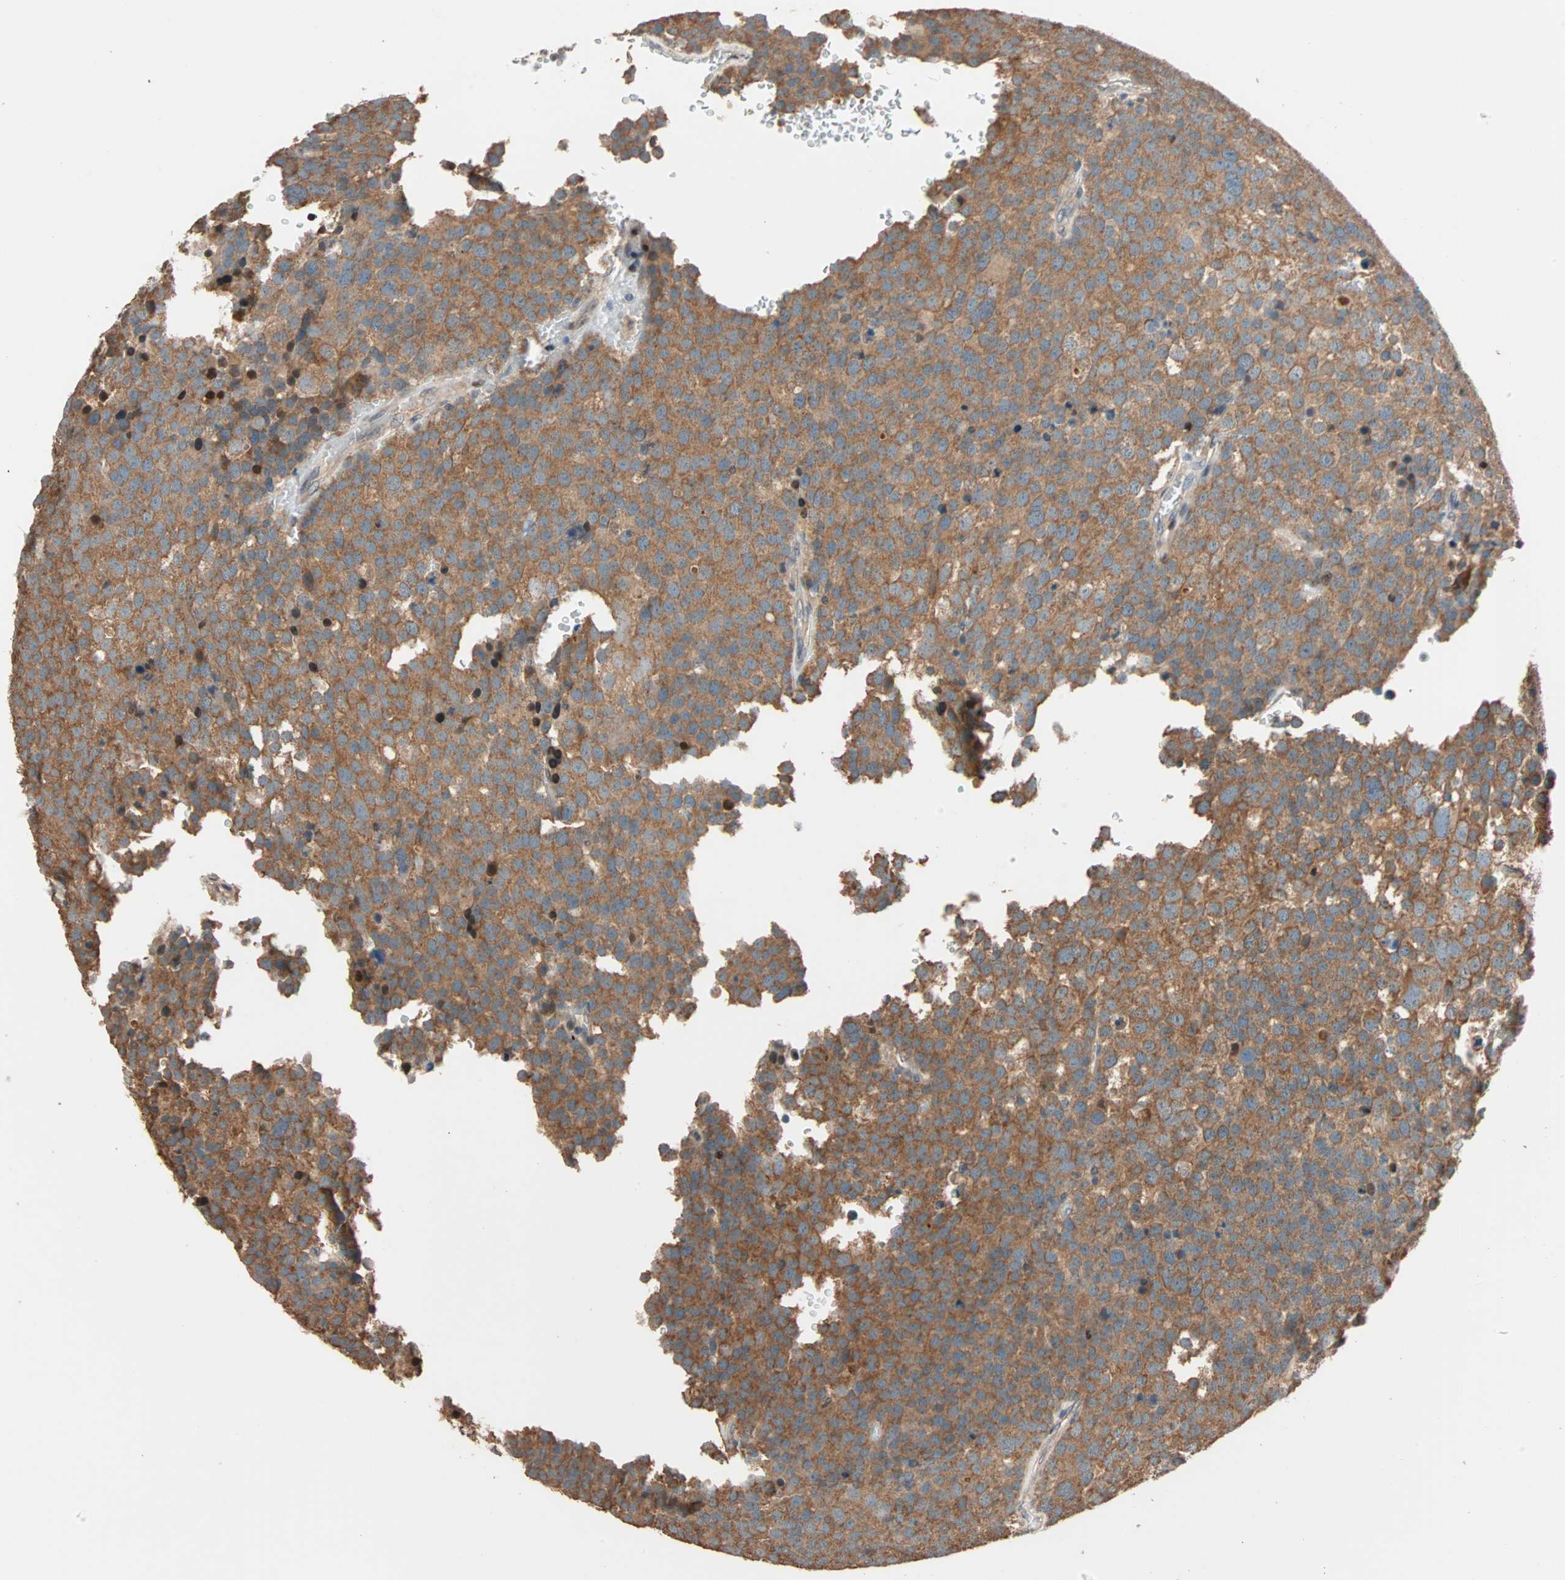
{"staining": {"intensity": "moderate", "quantity": ">75%", "location": "cytoplasmic/membranous"}, "tissue": "testis cancer", "cell_type": "Tumor cells", "image_type": "cancer", "snomed": [{"axis": "morphology", "description": "Seminoma, NOS"}, {"axis": "topography", "description": "Testis"}], "caption": "A micrograph showing moderate cytoplasmic/membranous expression in approximately >75% of tumor cells in seminoma (testis), as visualized by brown immunohistochemical staining.", "gene": "HECW1", "patient": {"sex": "male", "age": 71}}